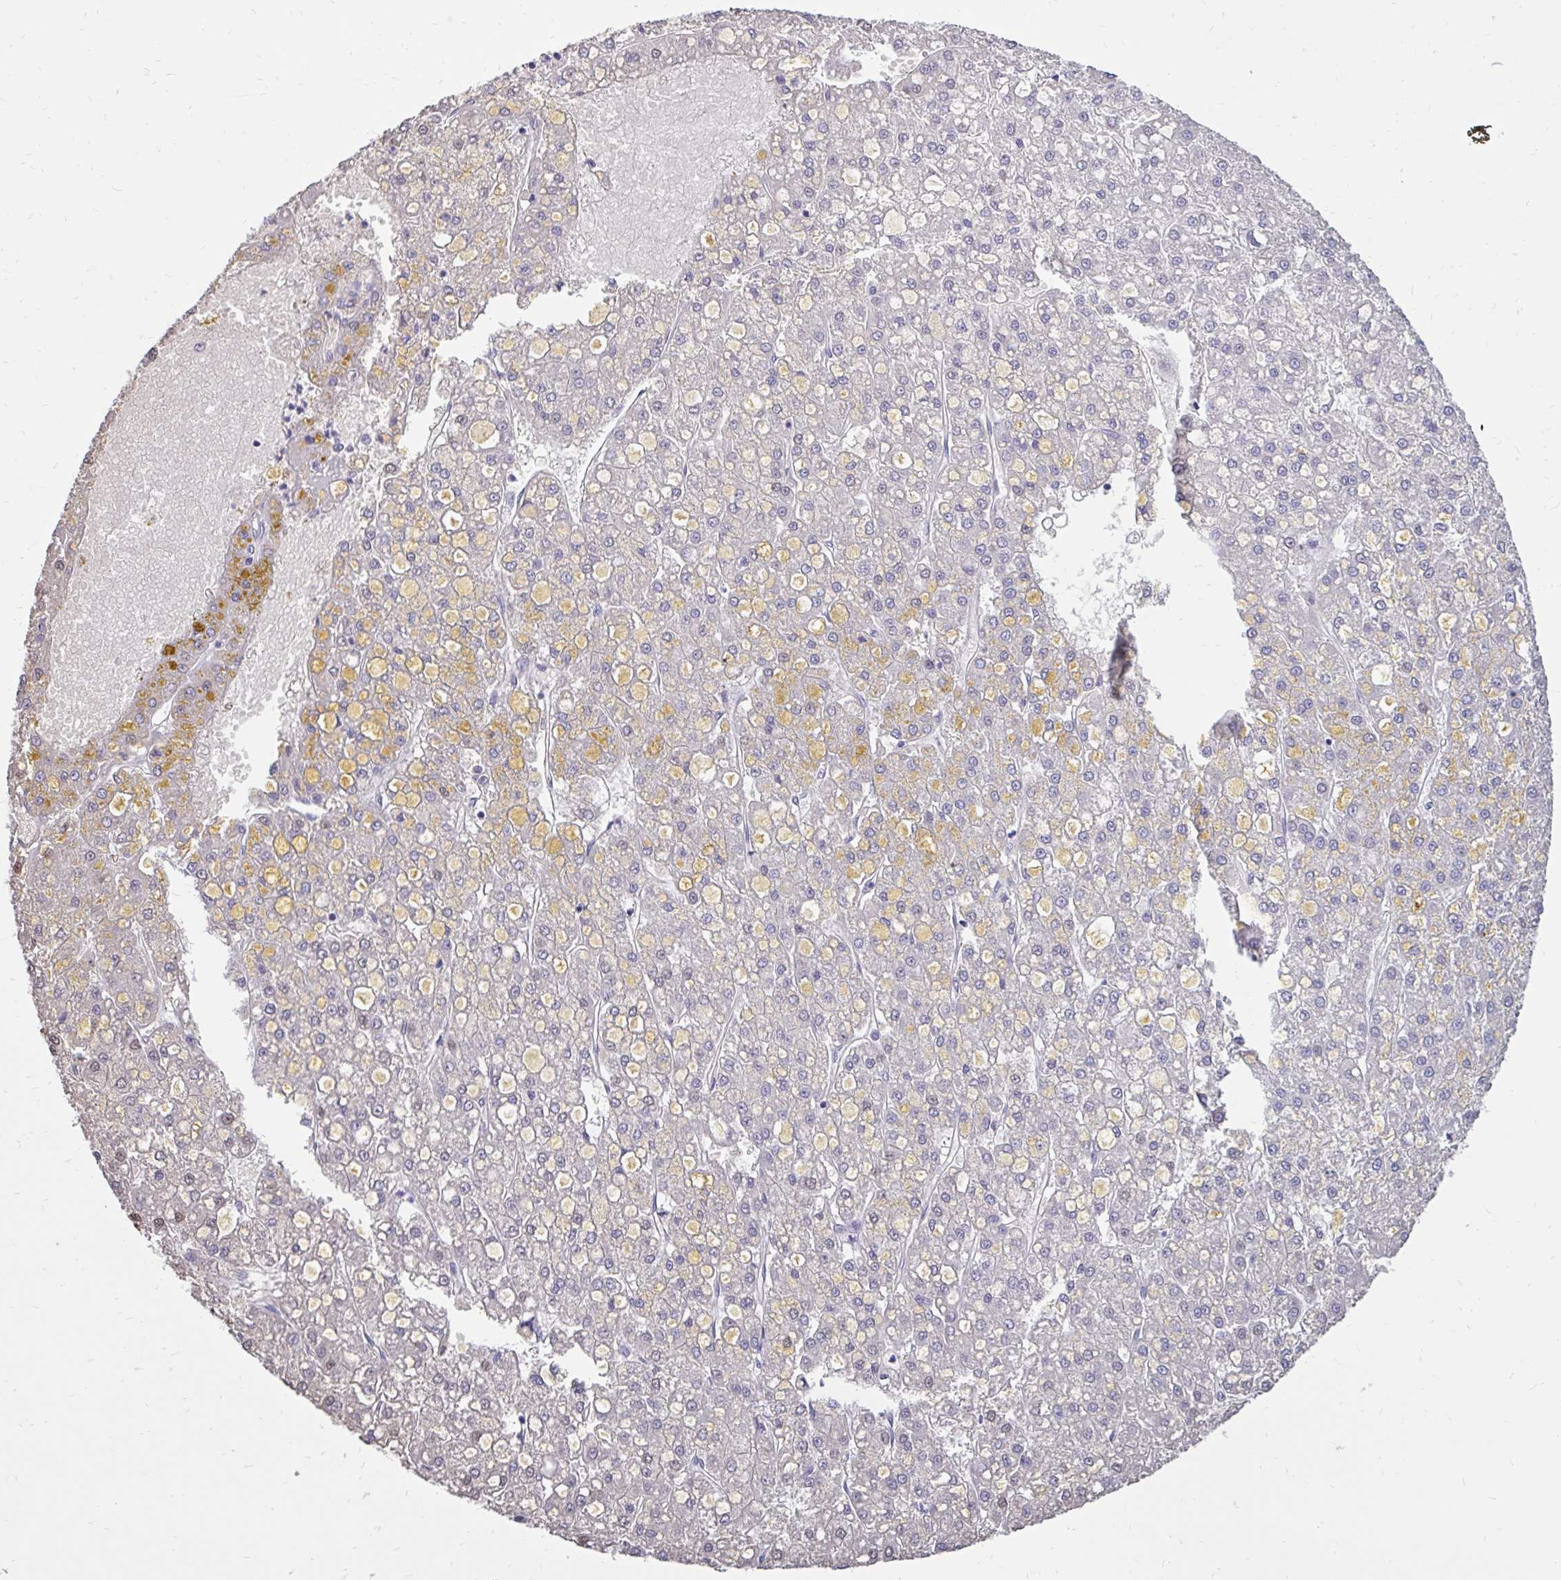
{"staining": {"intensity": "negative", "quantity": "none", "location": "none"}, "tissue": "liver cancer", "cell_type": "Tumor cells", "image_type": "cancer", "snomed": [{"axis": "morphology", "description": "Carcinoma, Hepatocellular, NOS"}, {"axis": "topography", "description": "Liver"}], "caption": "Liver hepatocellular carcinoma stained for a protein using immunohistochemistry (IHC) shows no expression tumor cells.", "gene": "IGSF5", "patient": {"sex": "male", "age": 67}}